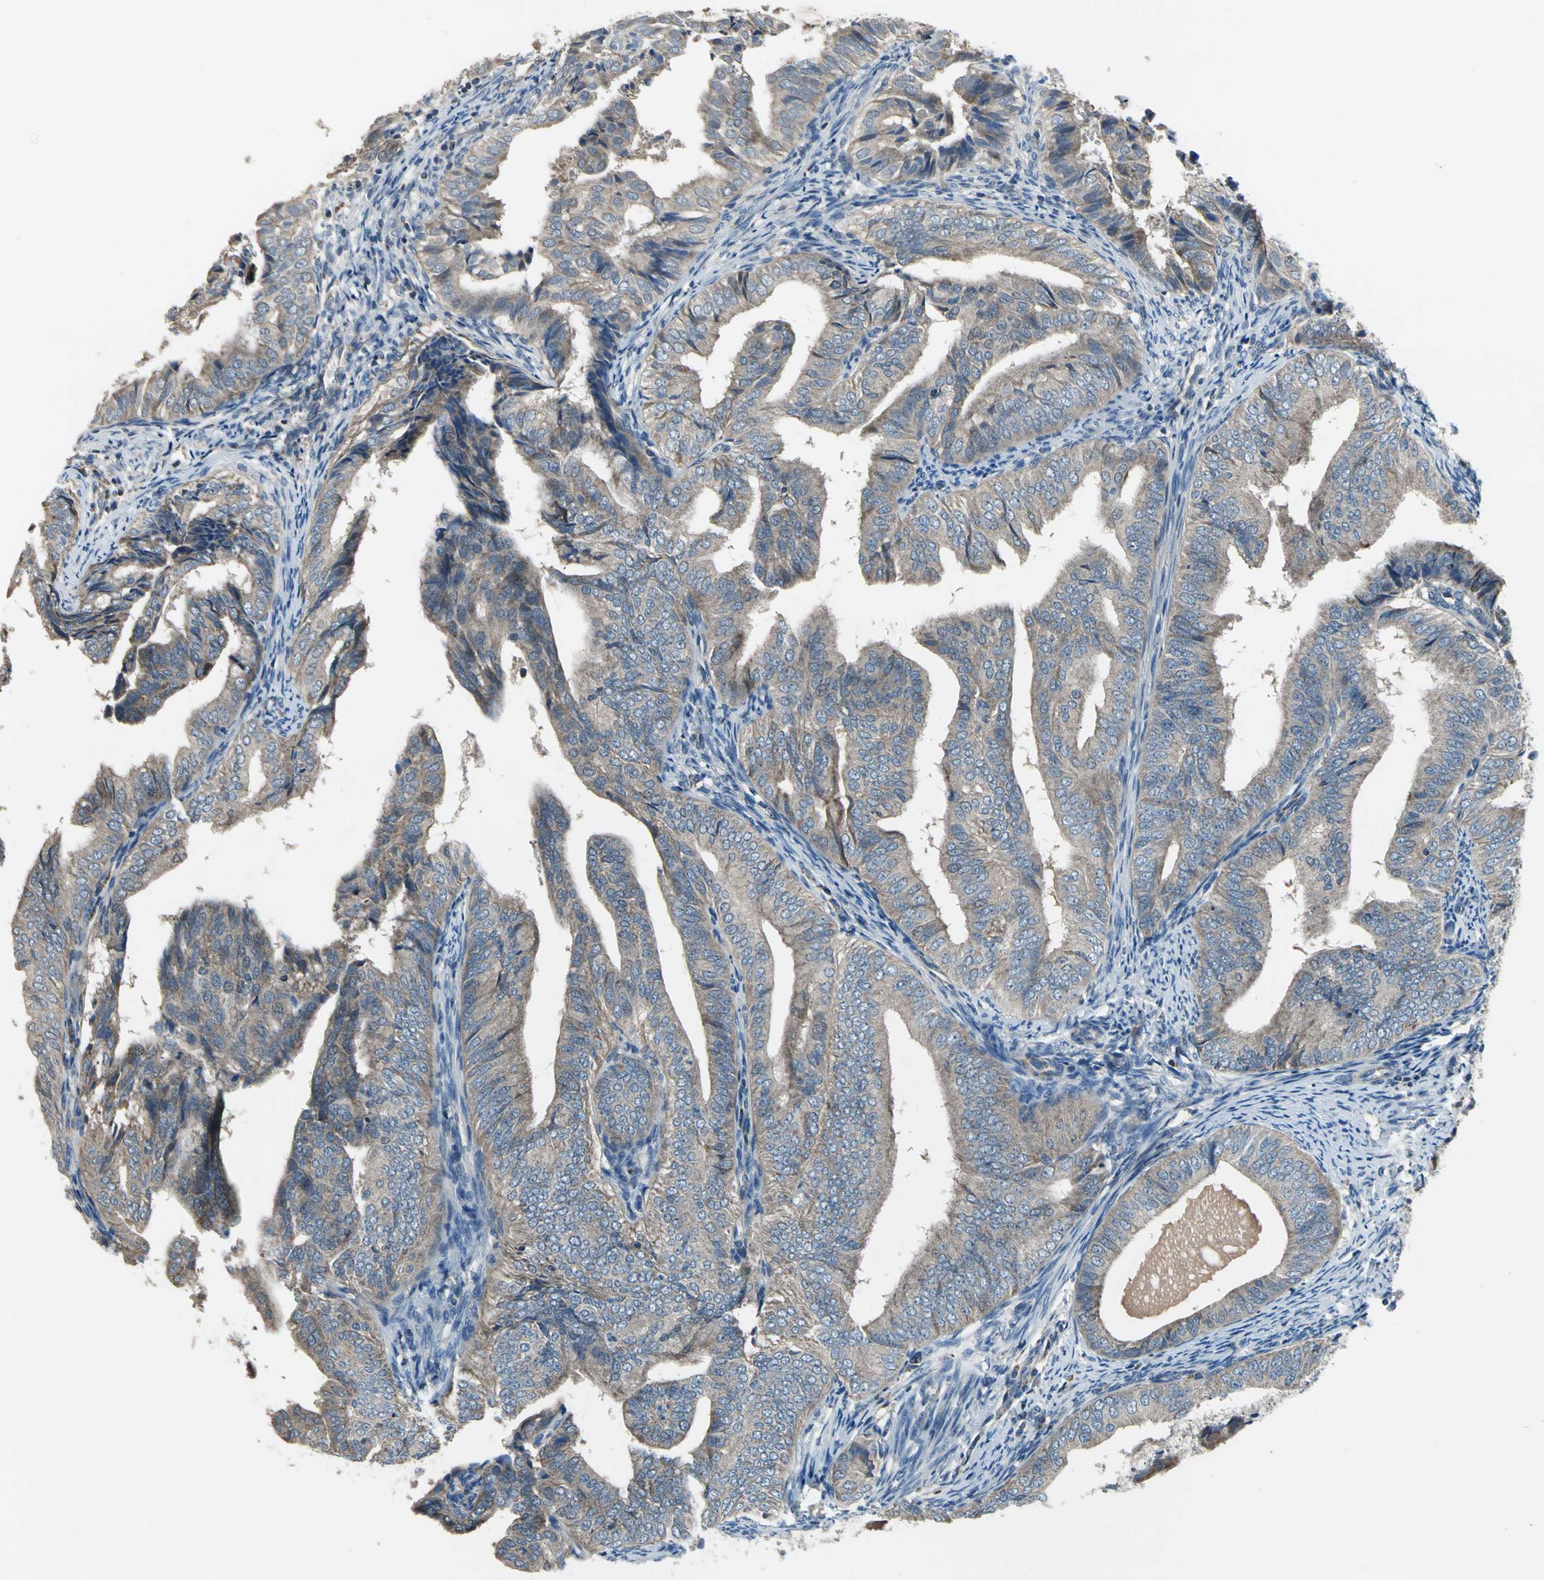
{"staining": {"intensity": "moderate", "quantity": ">75%", "location": "cytoplasmic/membranous"}, "tissue": "endometrial cancer", "cell_type": "Tumor cells", "image_type": "cancer", "snomed": [{"axis": "morphology", "description": "Adenocarcinoma, NOS"}, {"axis": "topography", "description": "Endometrium"}], "caption": "Immunohistochemical staining of endometrial cancer reveals medium levels of moderate cytoplasmic/membranous protein expression in about >75% of tumor cells.", "gene": "TRAK1", "patient": {"sex": "female", "age": 58}}